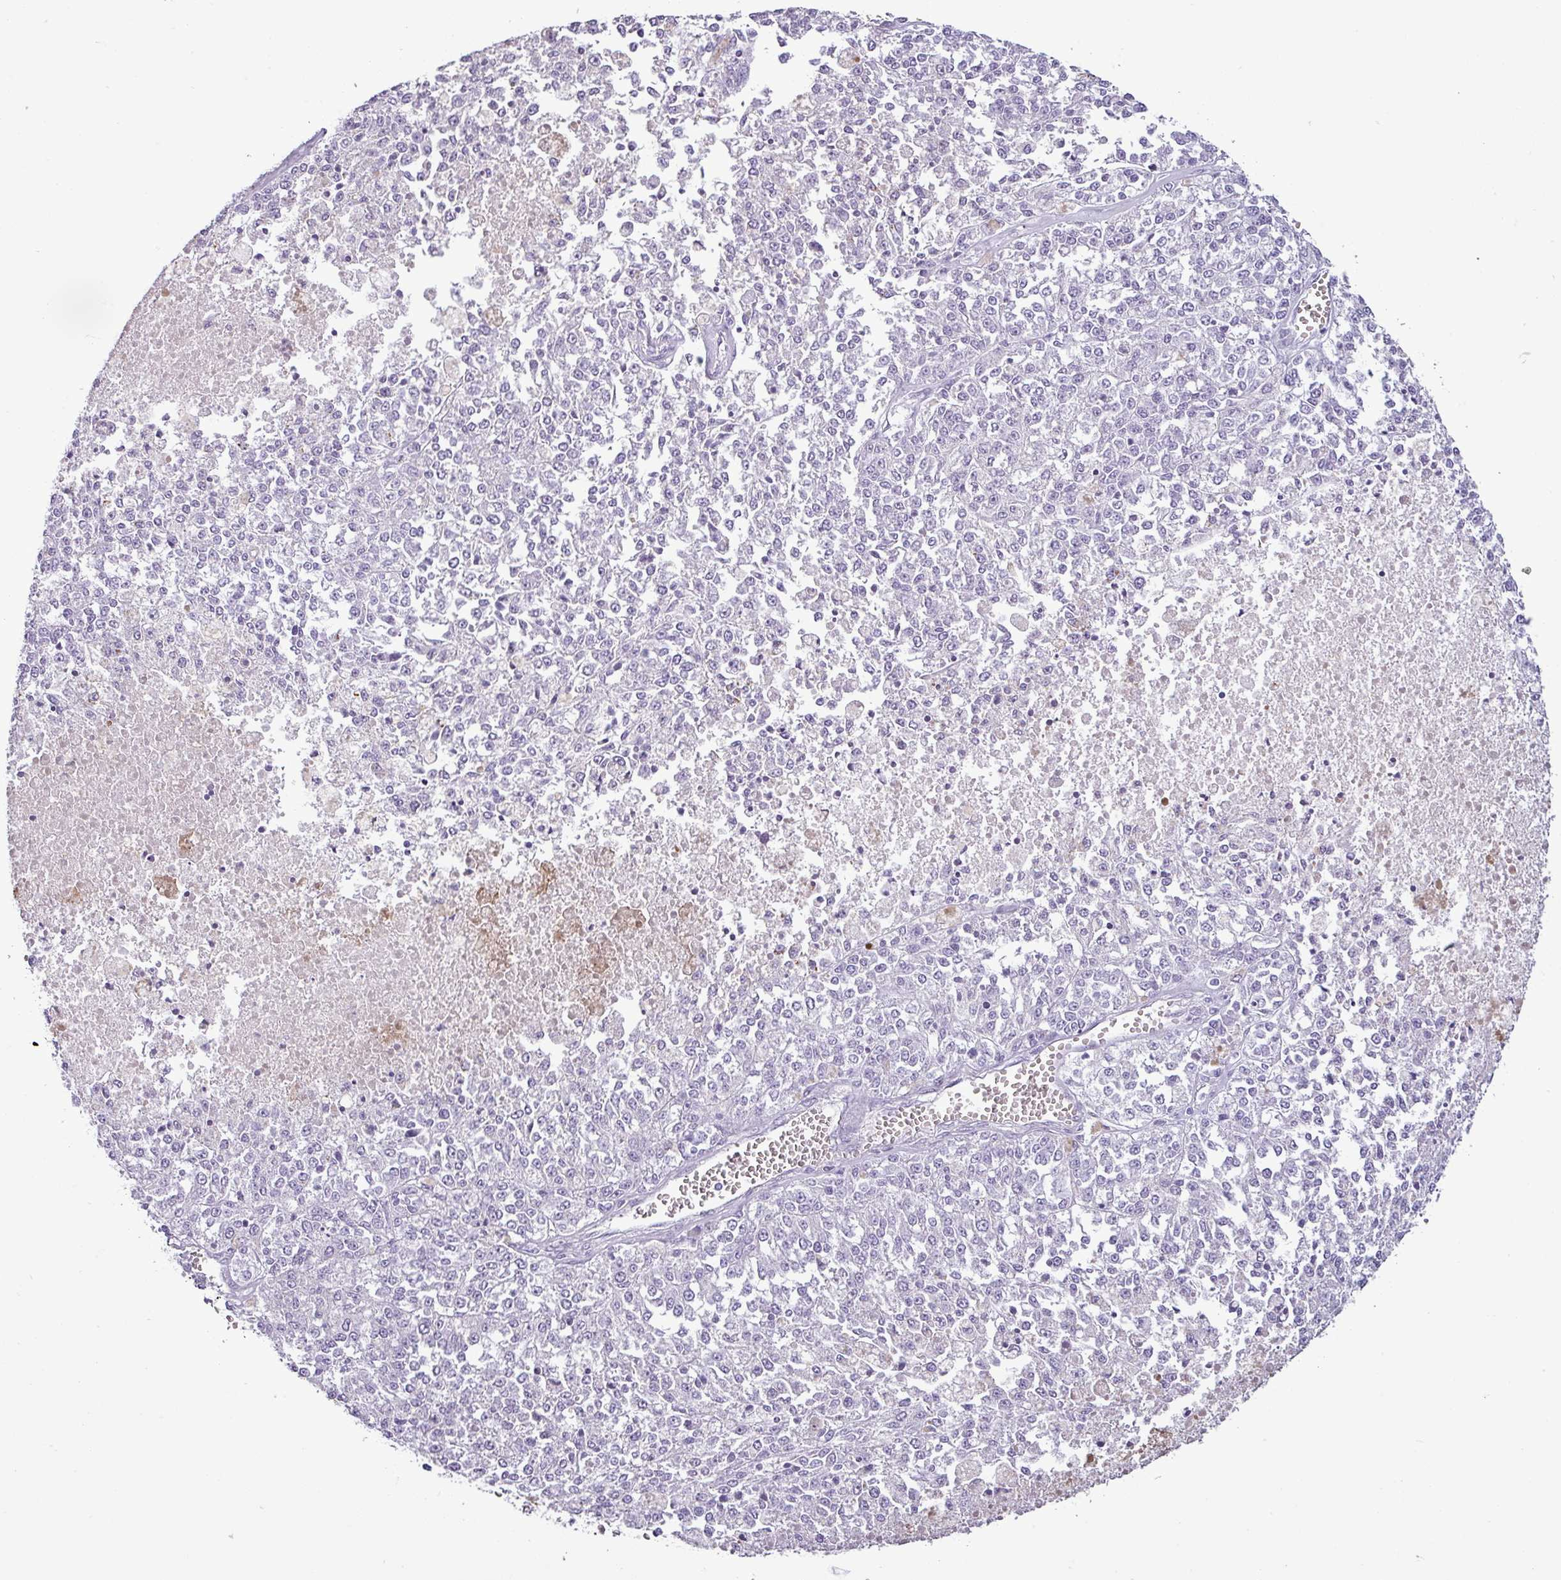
{"staining": {"intensity": "negative", "quantity": "none", "location": "none"}, "tissue": "melanoma", "cell_type": "Tumor cells", "image_type": "cancer", "snomed": [{"axis": "morphology", "description": "Malignant melanoma, NOS"}, {"axis": "topography", "description": "Skin"}], "caption": "This is a micrograph of immunohistochemistry staining of malignant melanoma, which shows no expression in tumor cells.", "gene": "CDH16", "patient": {"sex": "female", "age": 64}}